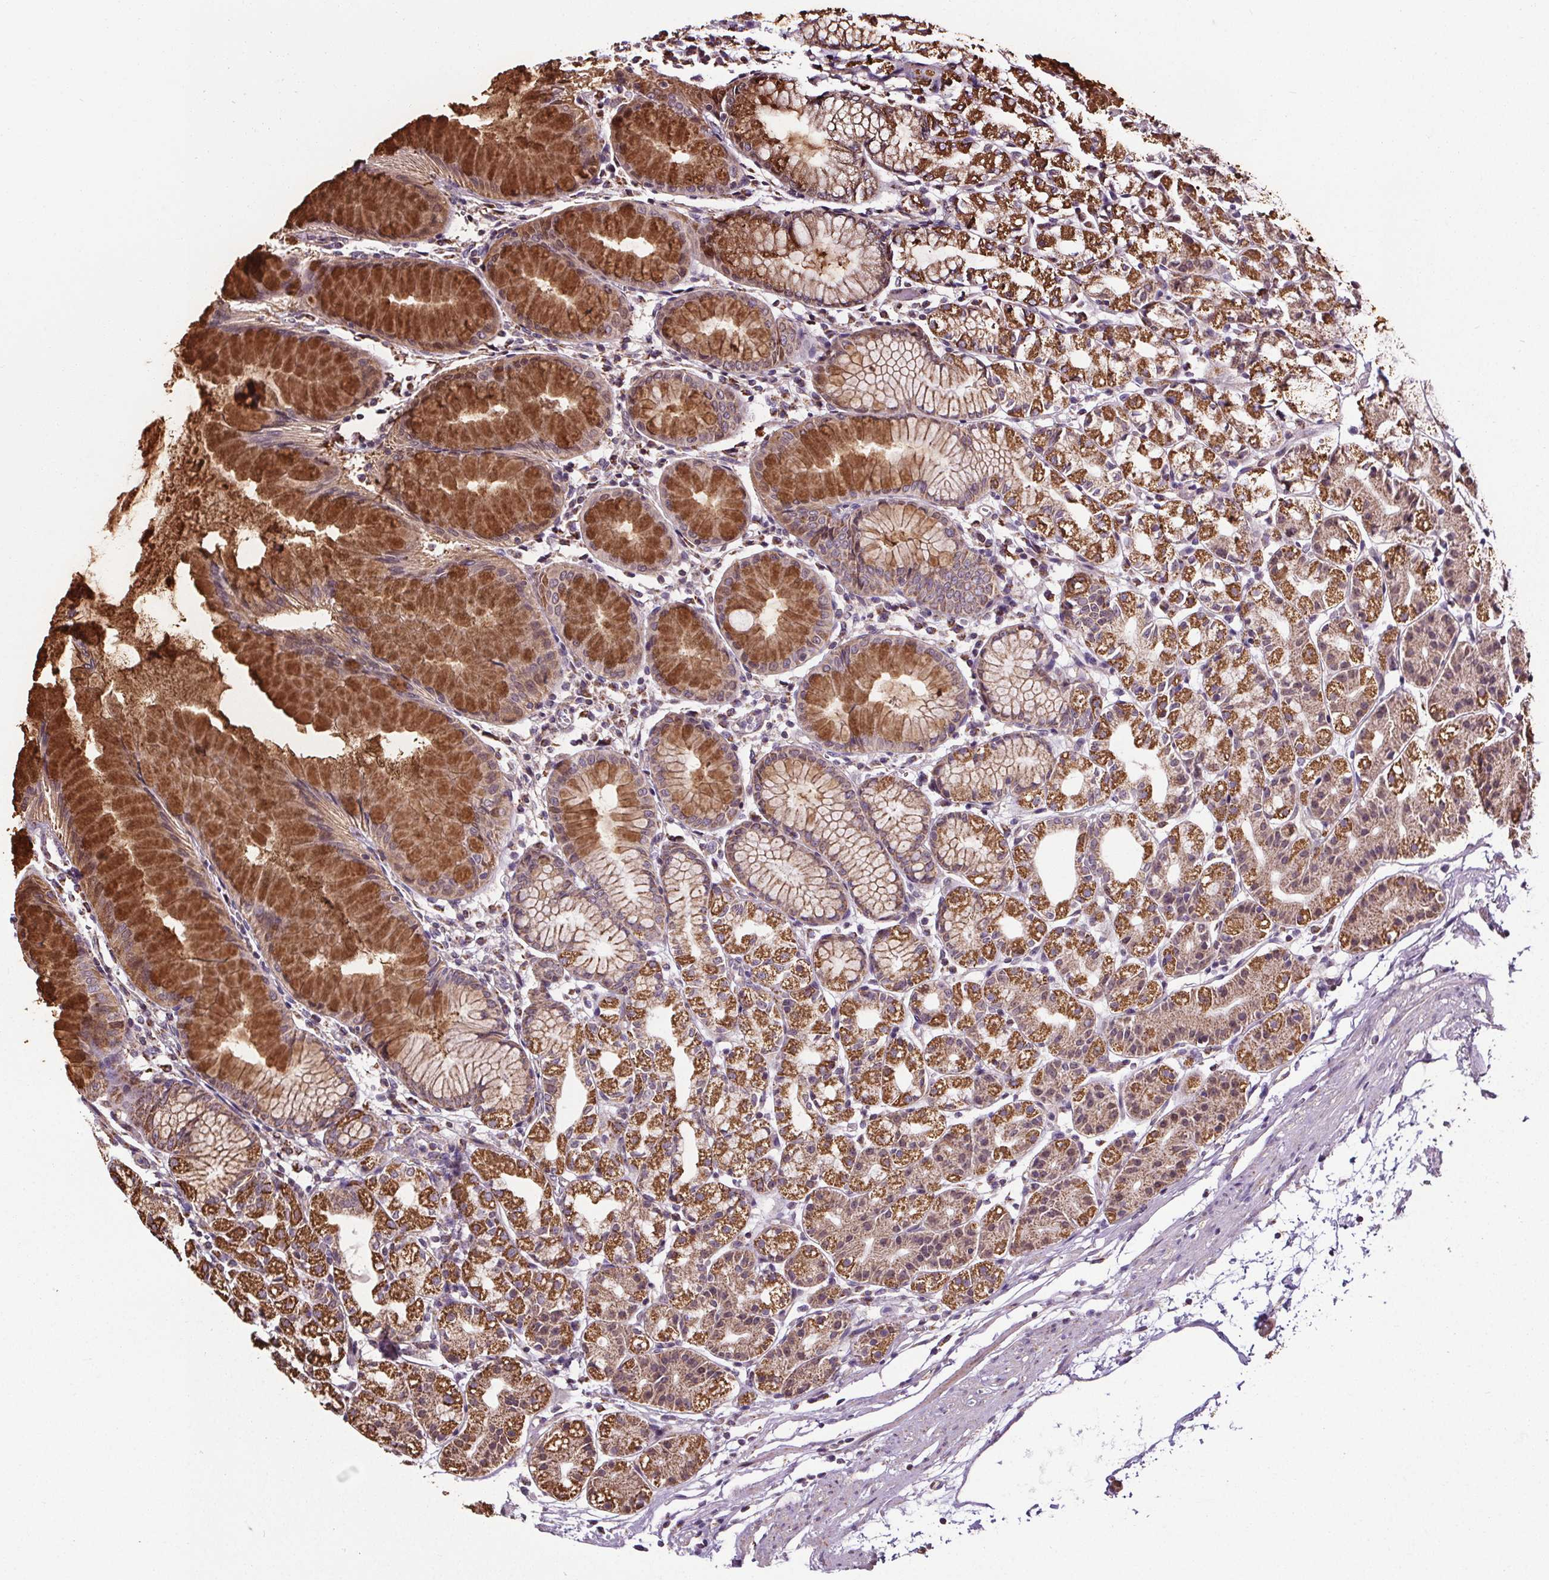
{"staining": {"intensity": "strong", "quantity": ">75%", "location": "cytoplasmic/membranous"}, "tissue": "stomach", "cell_type": "Glandular cells", "image_type": "normal", "snomed": [{"axis": "morphology", "description": "Normal tissue, NOS"}, {"axis": "topography", "description": "Stomach"}], "caption": "Normal stomach shows strong cytoplasmic/membranous expression in approximately >75% of glandular cells.", "gene": "ZNF548", "patient": {"sex": "female", "age": 57}}